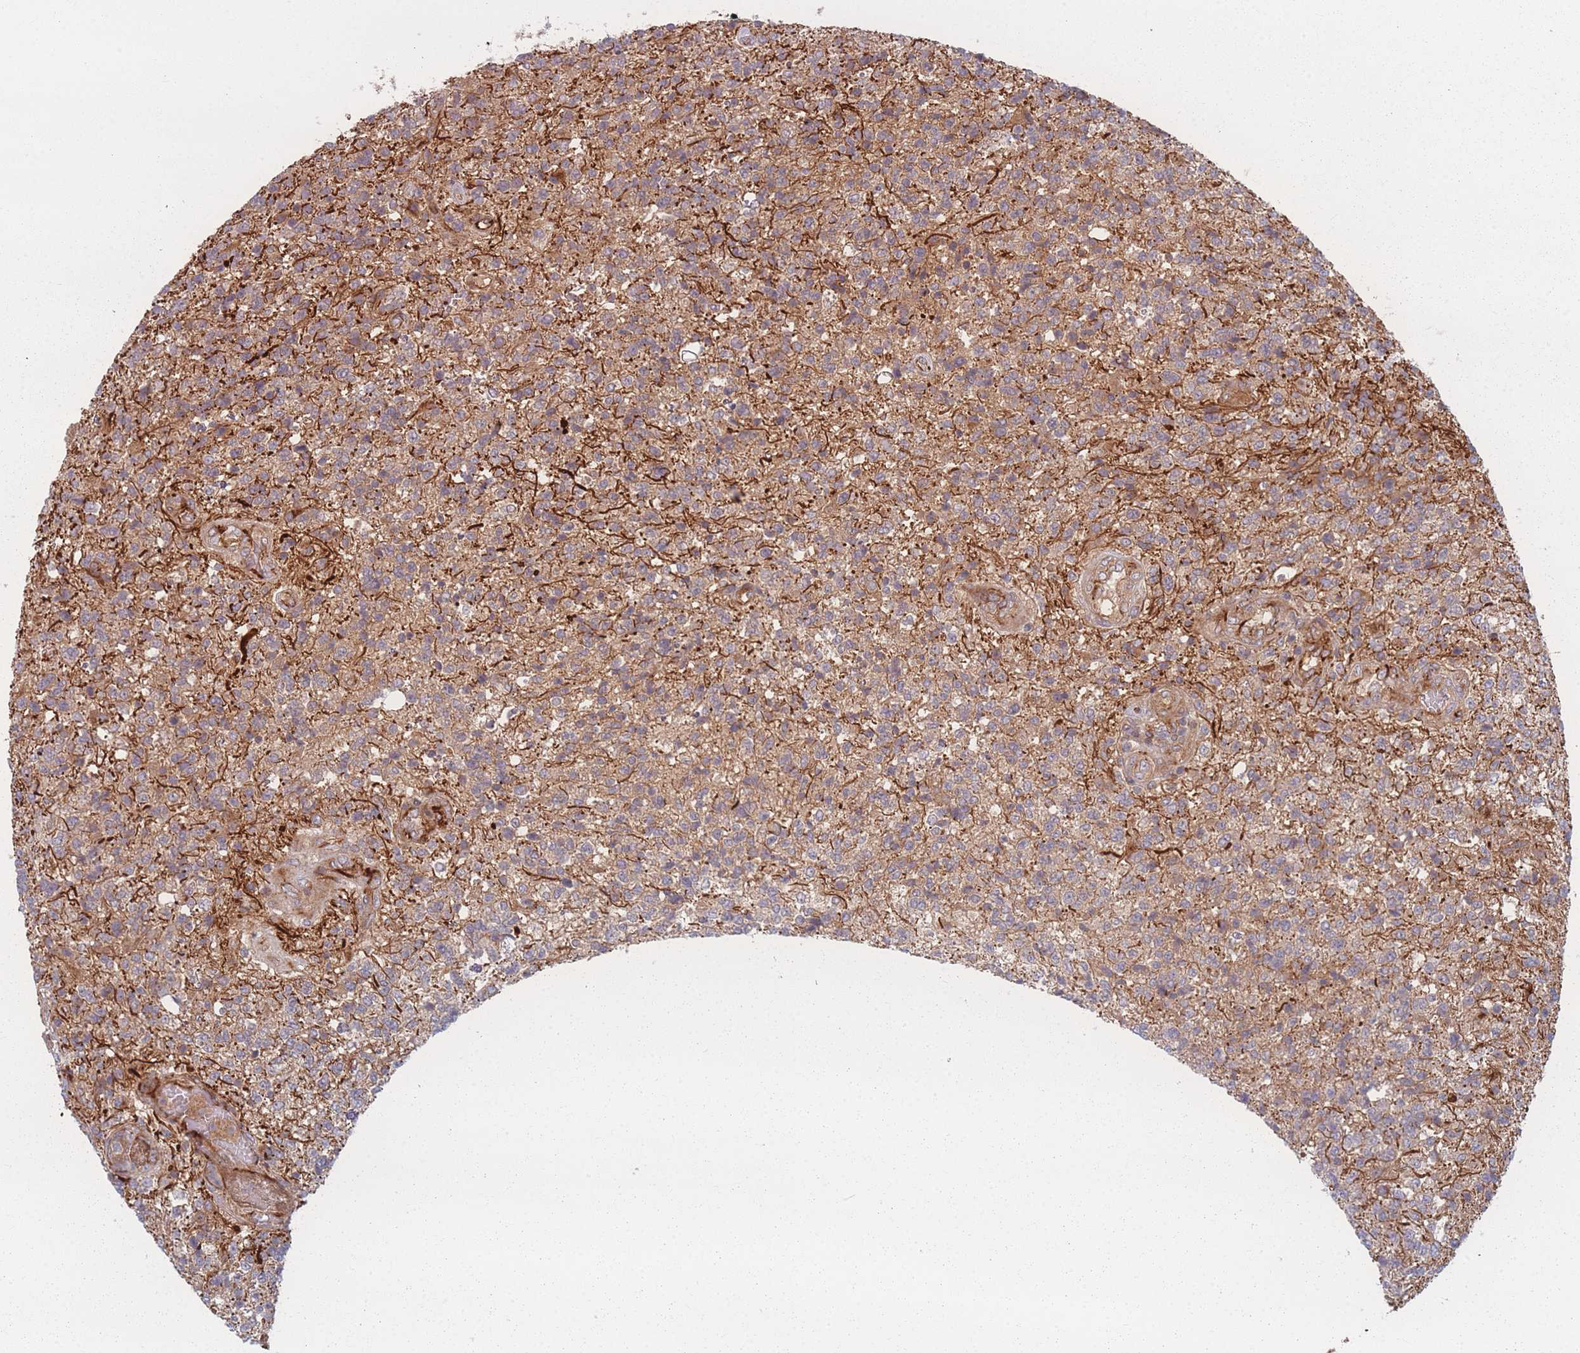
{"staining": {"intensity": "weak", "quantity": ">75%", "location": "cytoplasmic/membranous"}, "tissue": "glioma", "cell_type": "Tumor cells", "image_type": "cancer", "snomed": [{"axis": "morphology", "description": "Glioma, malignant, High grade"}, {"axis": "topography", "description": "Brain"}], "caption": "The histopathology image displays a brown stain indicating the presence of a protein in the cytoplasmic/membranous of tumor cells in glioma. The protein of interest is shown in brown color, while the nuclei are stained blue.", "gene": "EEF1AKMT2", "patient": {"sex": "male", "age": 56}}